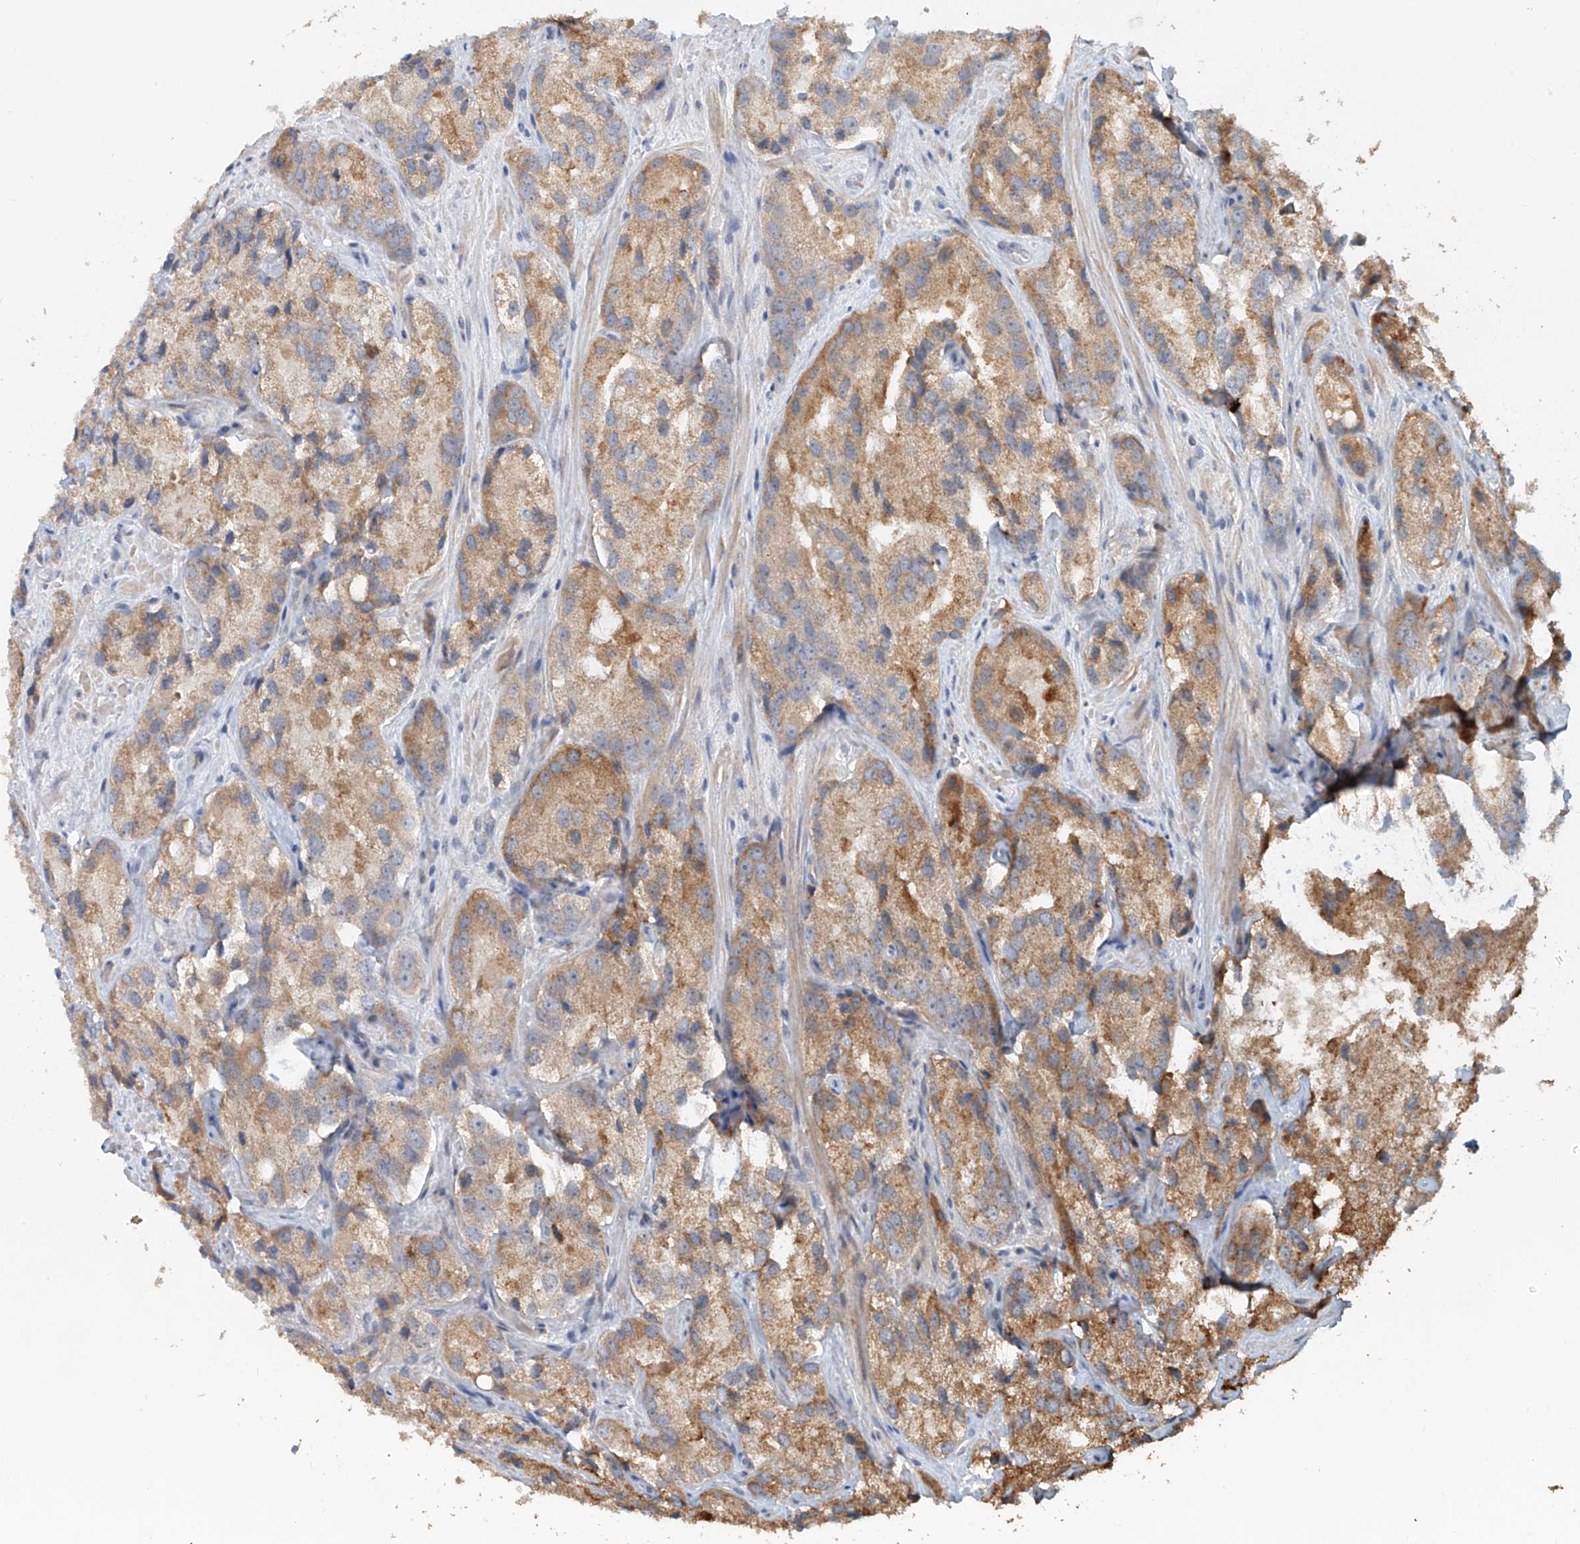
{"staining": {"intensity": "moderate", "quantity": "25%-75%", "location": "cytoplasmic/membranous"}, "tissue": "prostate cancer", "cell_type": "Tumor cells", "image_type": "cancer", "snomed": [{"axis": "morphology", "description": "Adenocarcinoma, High grade"}, {"axis": "topography", "description": "Prostate"}], "caption": "Protein staining of prostate cancer tissue shows moderate cytoplasmic/membranous staining in about 25%-75% of tumor cells.", "gene": "TMEM61", "patient": {"sex": "male", "age": 66}}